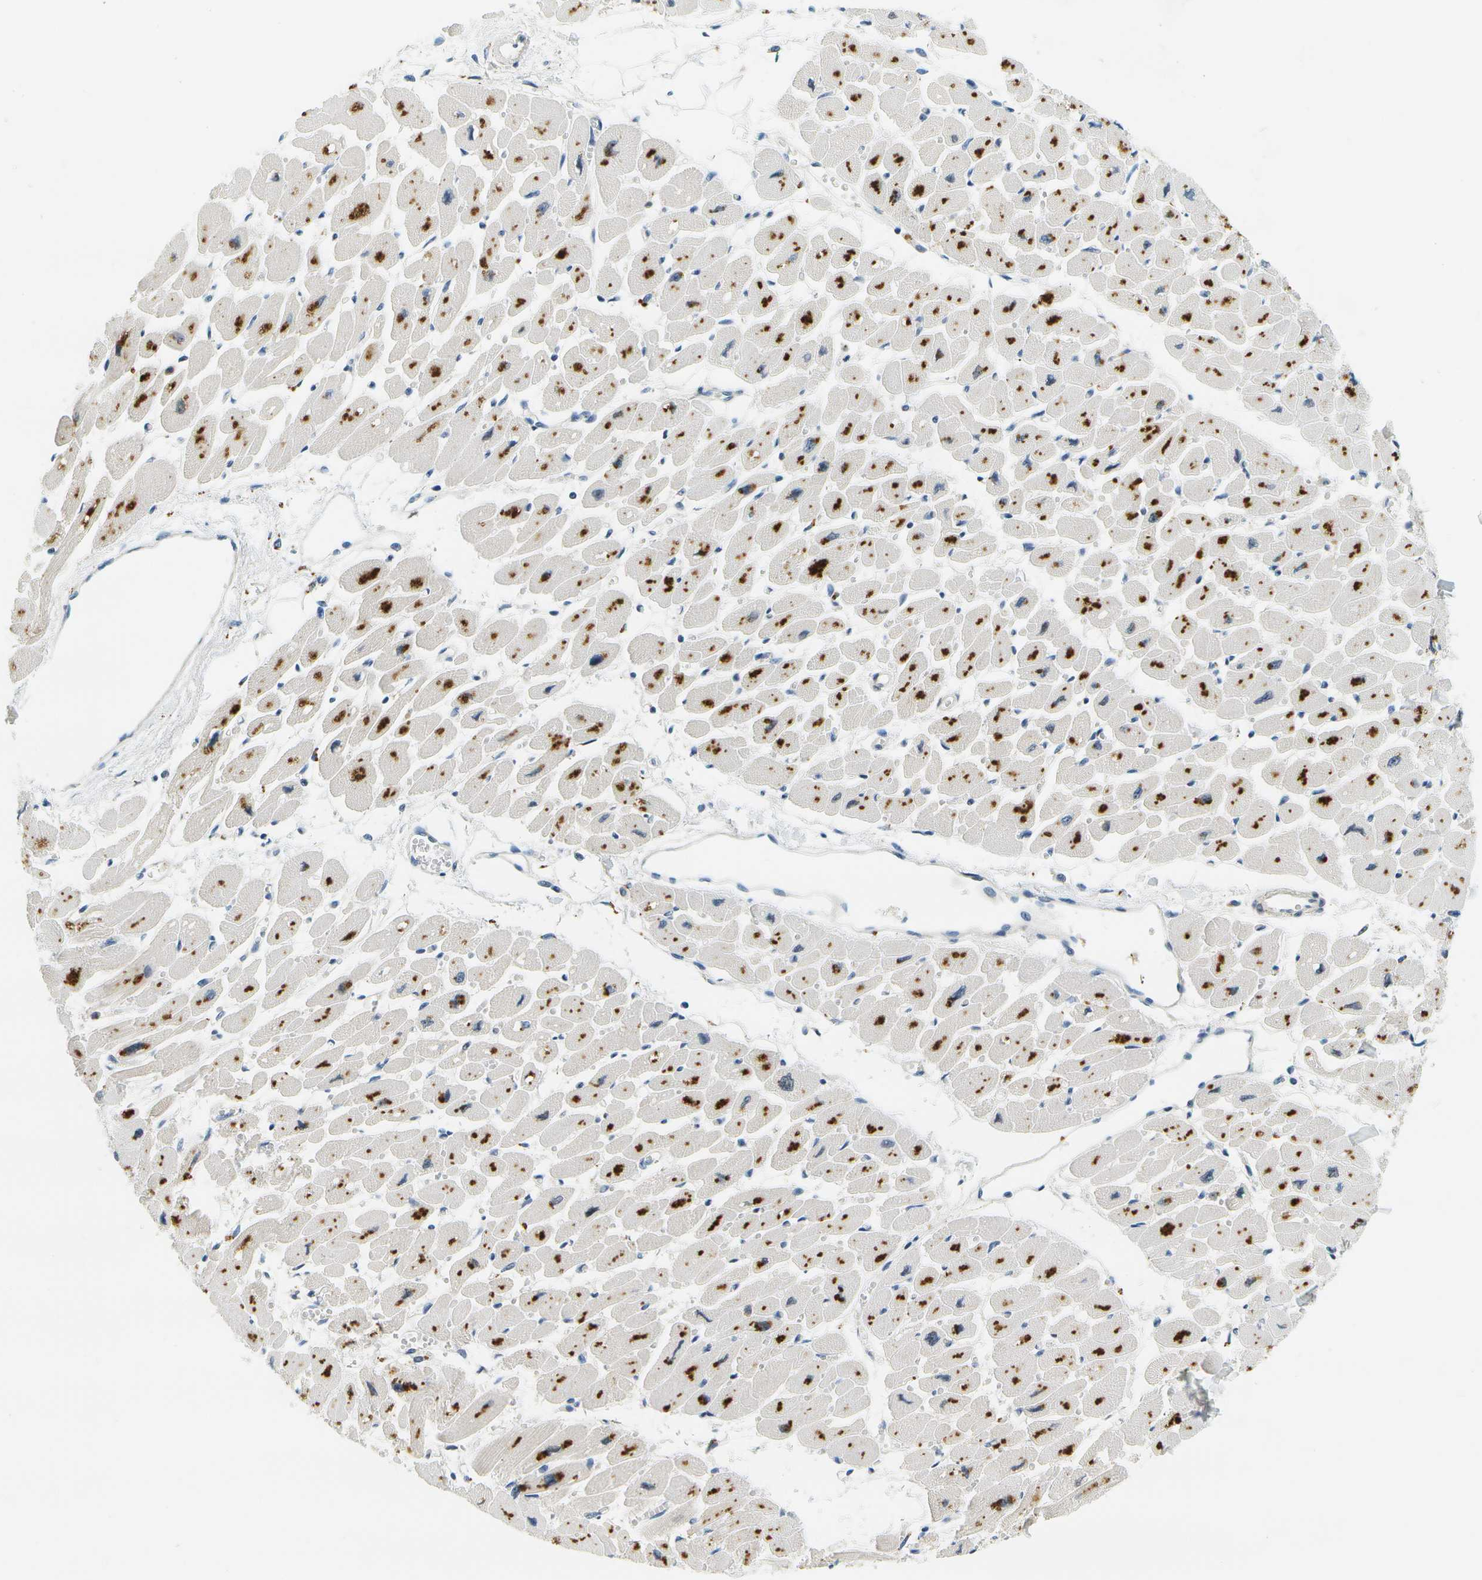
{"staining": {"intensity": "strong", "quantity": "<25%", "location": "cytoplasmic/membranous"}, "tissue": "heart muscle", "cell_type": "Cardiomyocytes", "image_type": "normal", "snomed": [{"axis": "morphology", "description": "Normal tissue, NOS"}, {"axis": "topography", "description": "Heart"}], "caption": "Immunohistochemistry of benign heart muscle exhibits medium levels of strong cytoplasmic/membranous positivity in approximately <25% of cardiomyocytes. (DAB (3,3'-diaminobenzidine) = brown stain, brightfield microscopy at high magnification).", "gene": "RASGRP2", "patient": {"sex": "female", "age": 54}}